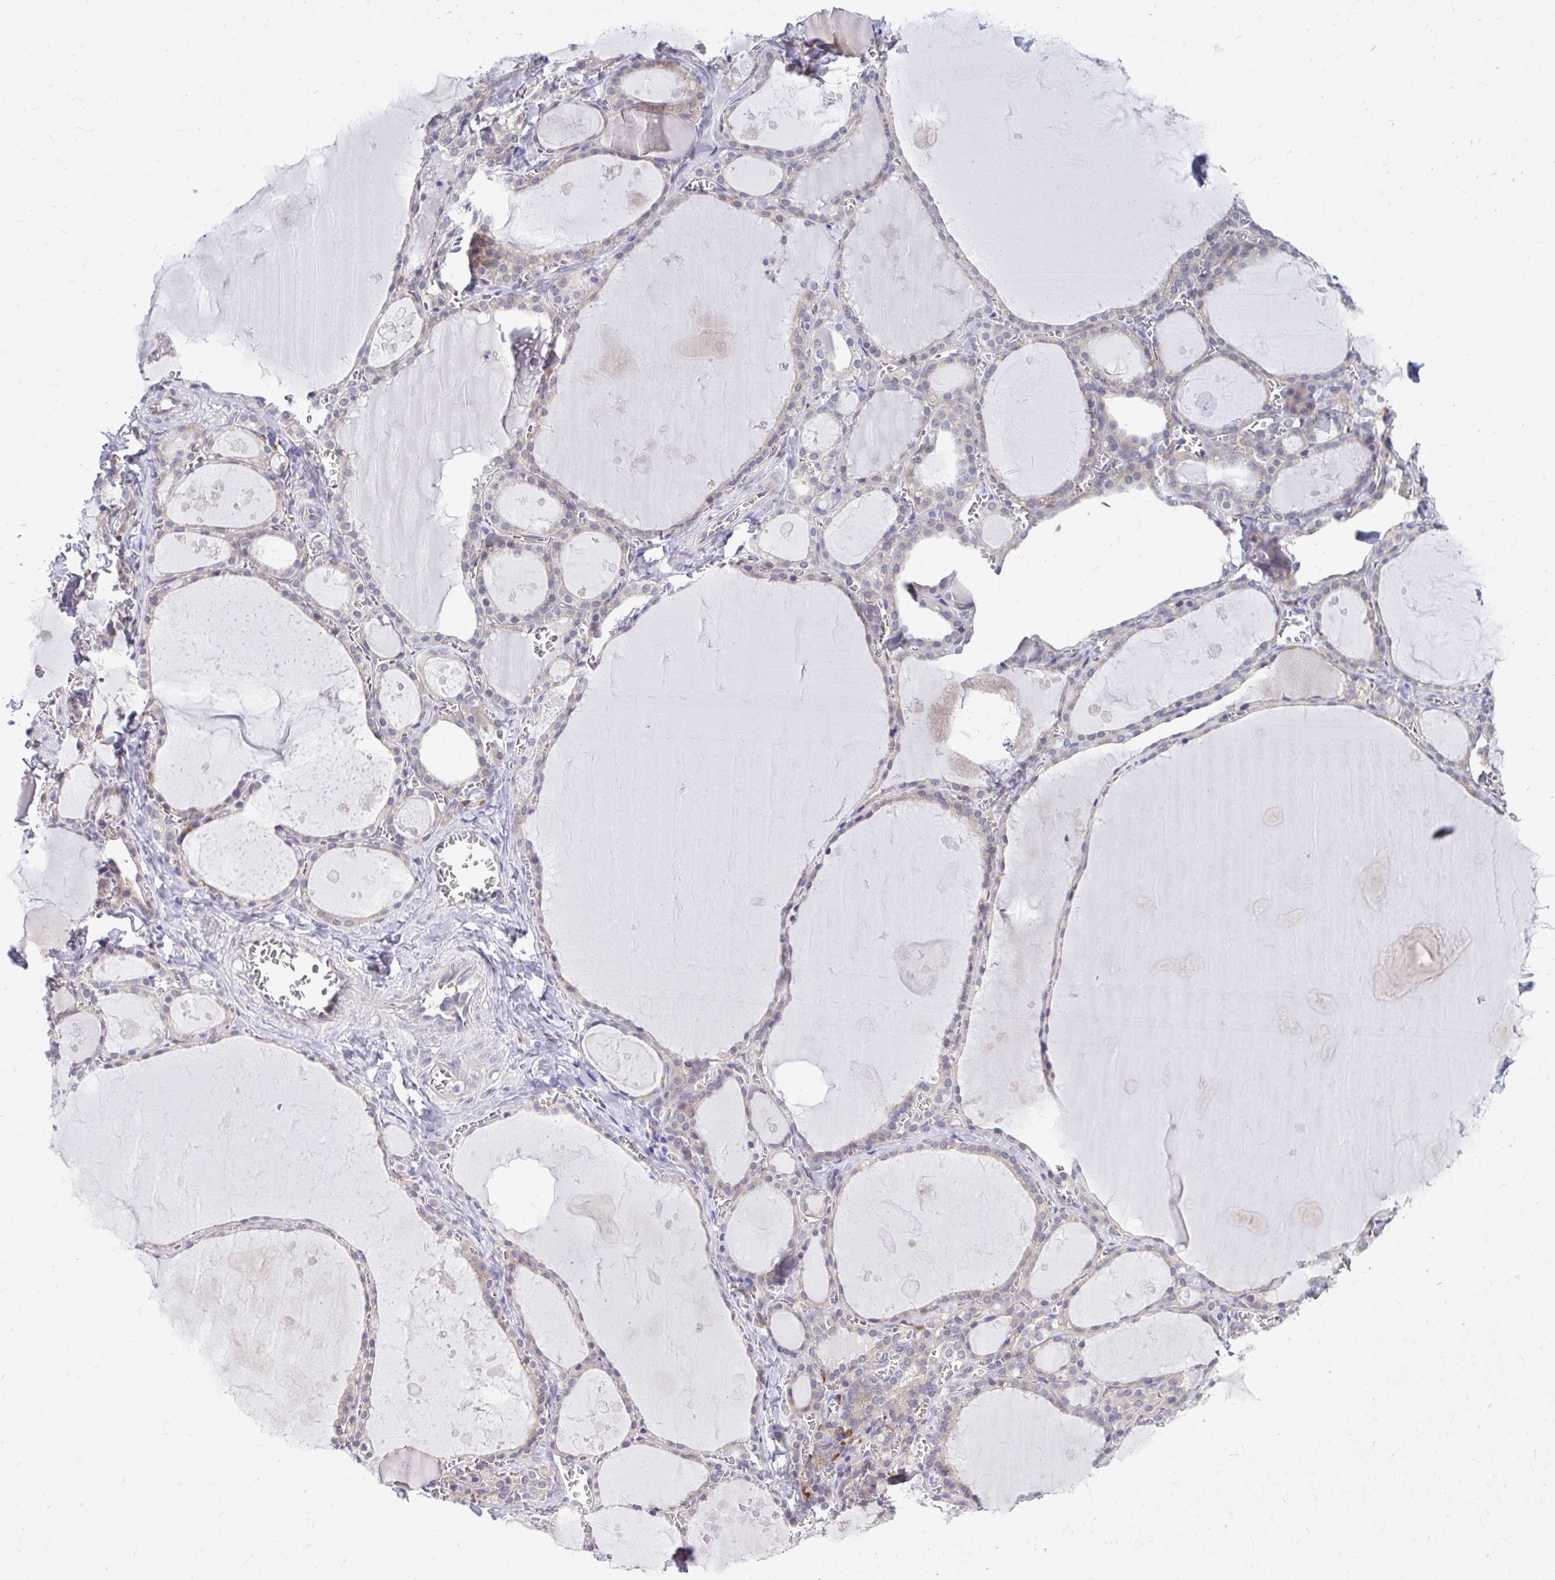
{"staining": {"intensity": "moderate", "quantity": "25%-75%", "location": "cytoplasmic/membranous"}, "tissue": "thyroid gland", "cell_type": "Glandular cells", "image_type": "normal", "snomed": [{"axis": "morphology", "description": "Normal tissue, NOS"}, {"axis": "topography", "description": "Thyroid gland"}], "caption": "The photomicrograph shows a brown stain indicating the presence of a protein in the cytoplasmic/membranous of glandular cells in thyroid gland. Immunohistochemistry stains the protein in brown and the nuclei are stained blue.", "gene": "SELENON", "patient": {"sex": "male", "age": 56}}